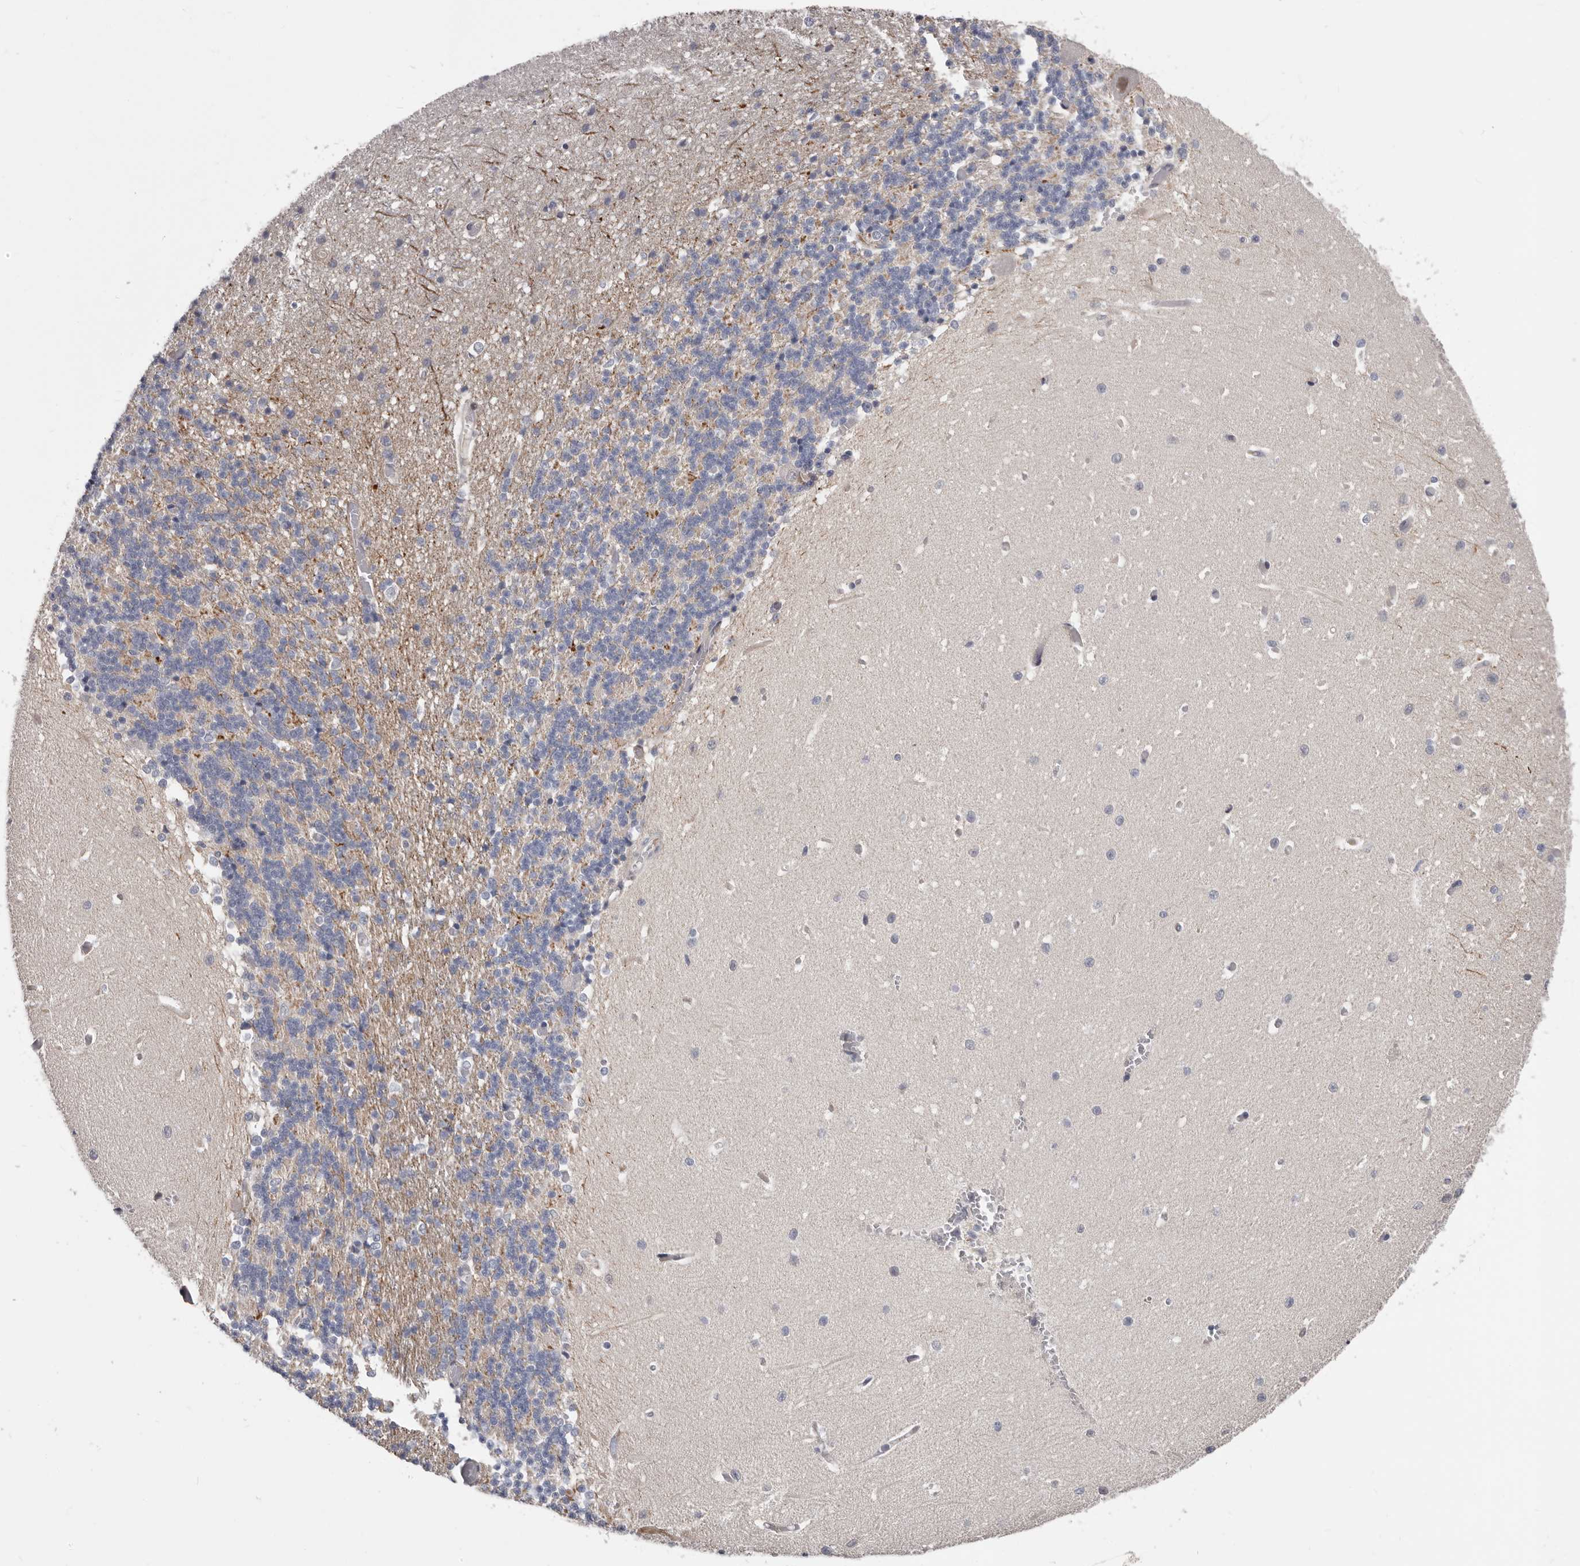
{"staining": {"intensity": "negative", "quantity": "none", "location": "none"}, "tissue": "cerebellum", "cell_type": "Cells in granular layer", "image_type": "normal", "snomed": [{"axis": "morphology", "description": "Normal tissue, NOS"}, {"axis": "topography", "description": "Cerebellum"}], "caption": "IHC micrograph of unremarkable cerebellum: human cerebellum stained with DAB (3,3'-diaminobenzidine) exhibits no significant protein positivity in cells in granular layer.", "gene": "RNF217", "patient": {"sex": "male", "age": 37}}